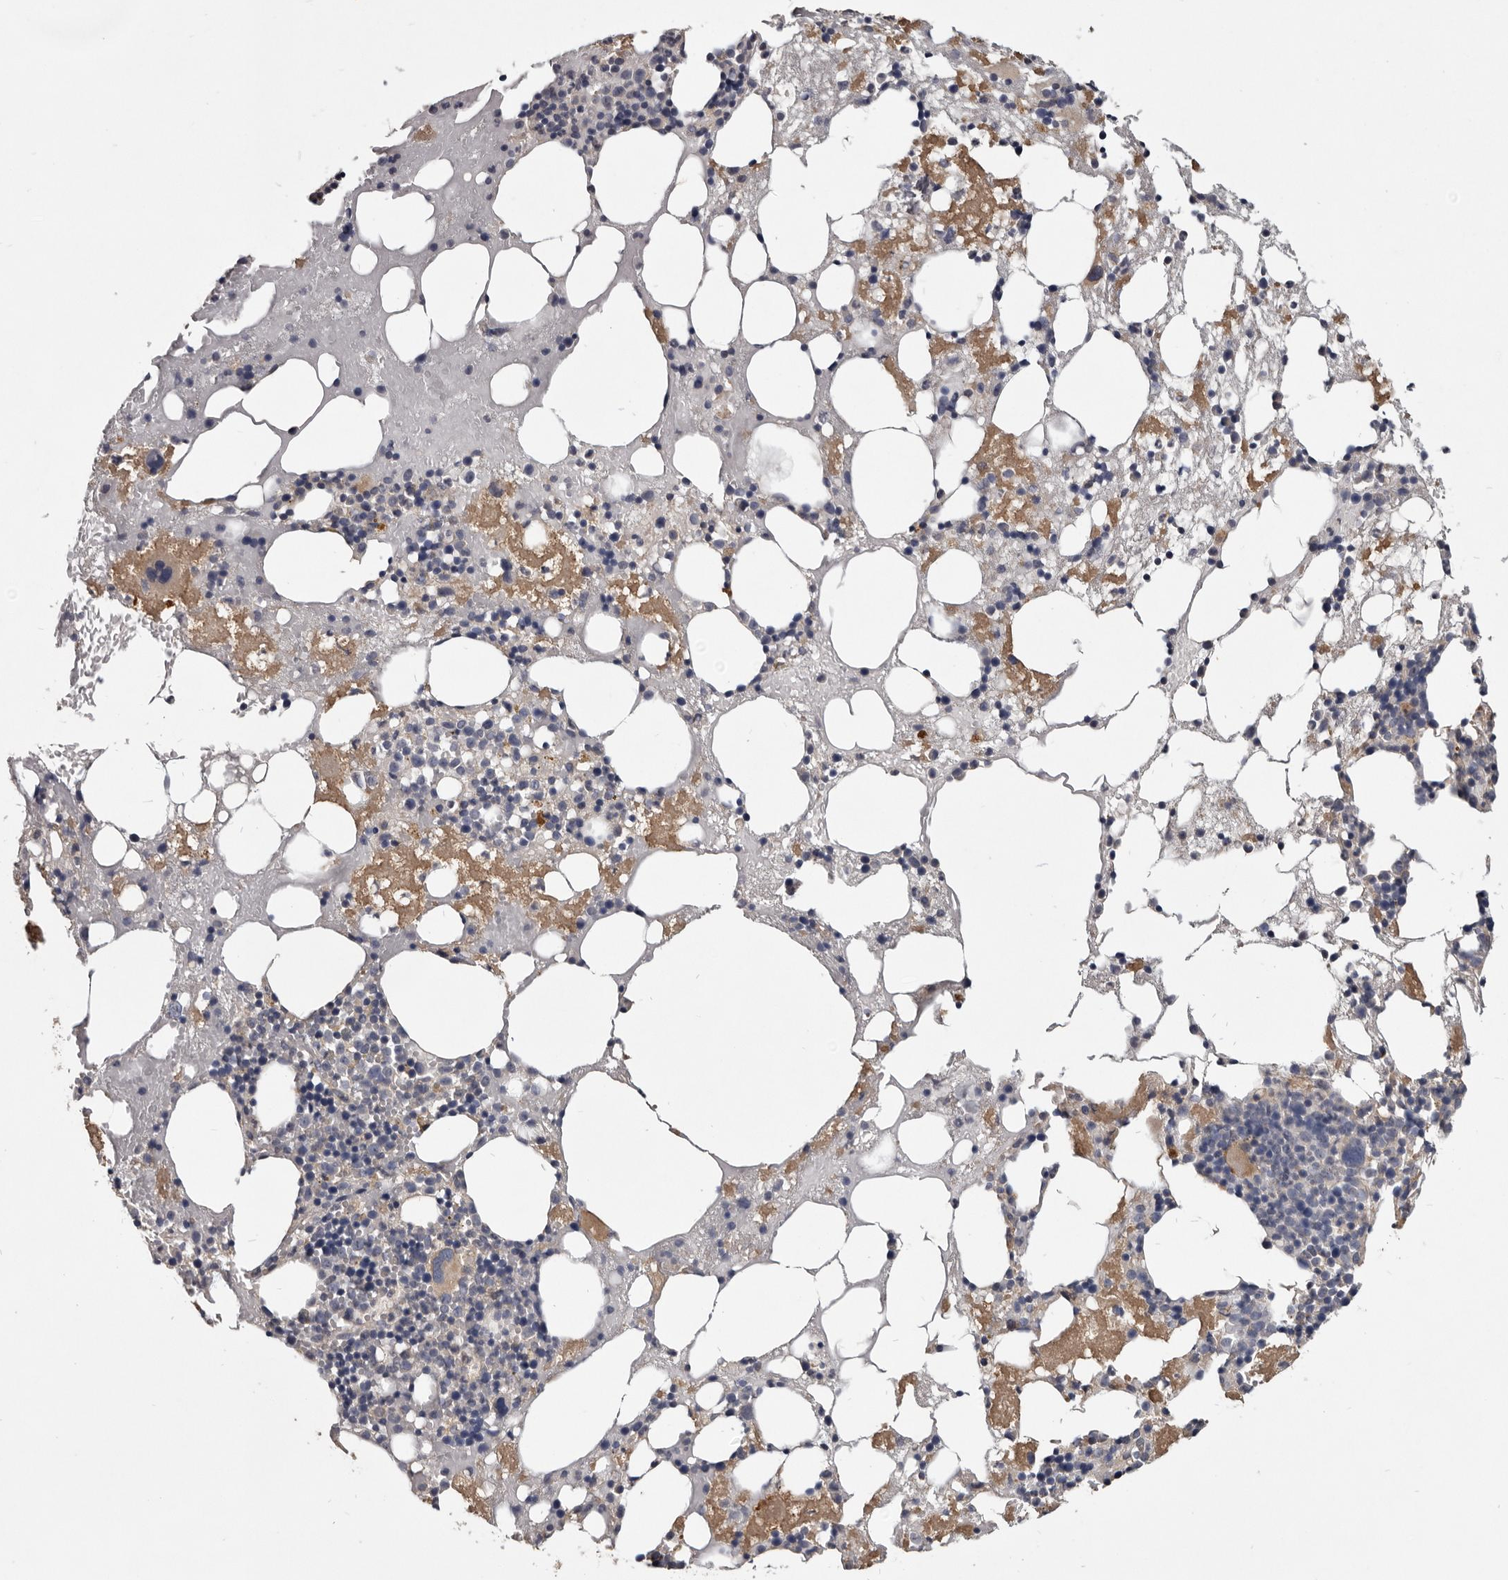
{"staining": {"intensity": "weak", "quantity": "<25%", "location": "cytoplasmic/membranous"}, "tissue": "bone marrow", "cell_type": "Hematopoietic cells", "image_type": "normal", "snomed": [{"axis": "morphology", "description": "Normal tissue, NOS"}, {"axis": "topography", "description": "Bone marrow"}], "caption": "Immunohistochemical staining of normal human bone marrow reveals no significant positivity in hematopoietic cells.", "gene": "TTC39A", "patient": {"sex": "male", "age": 48}}